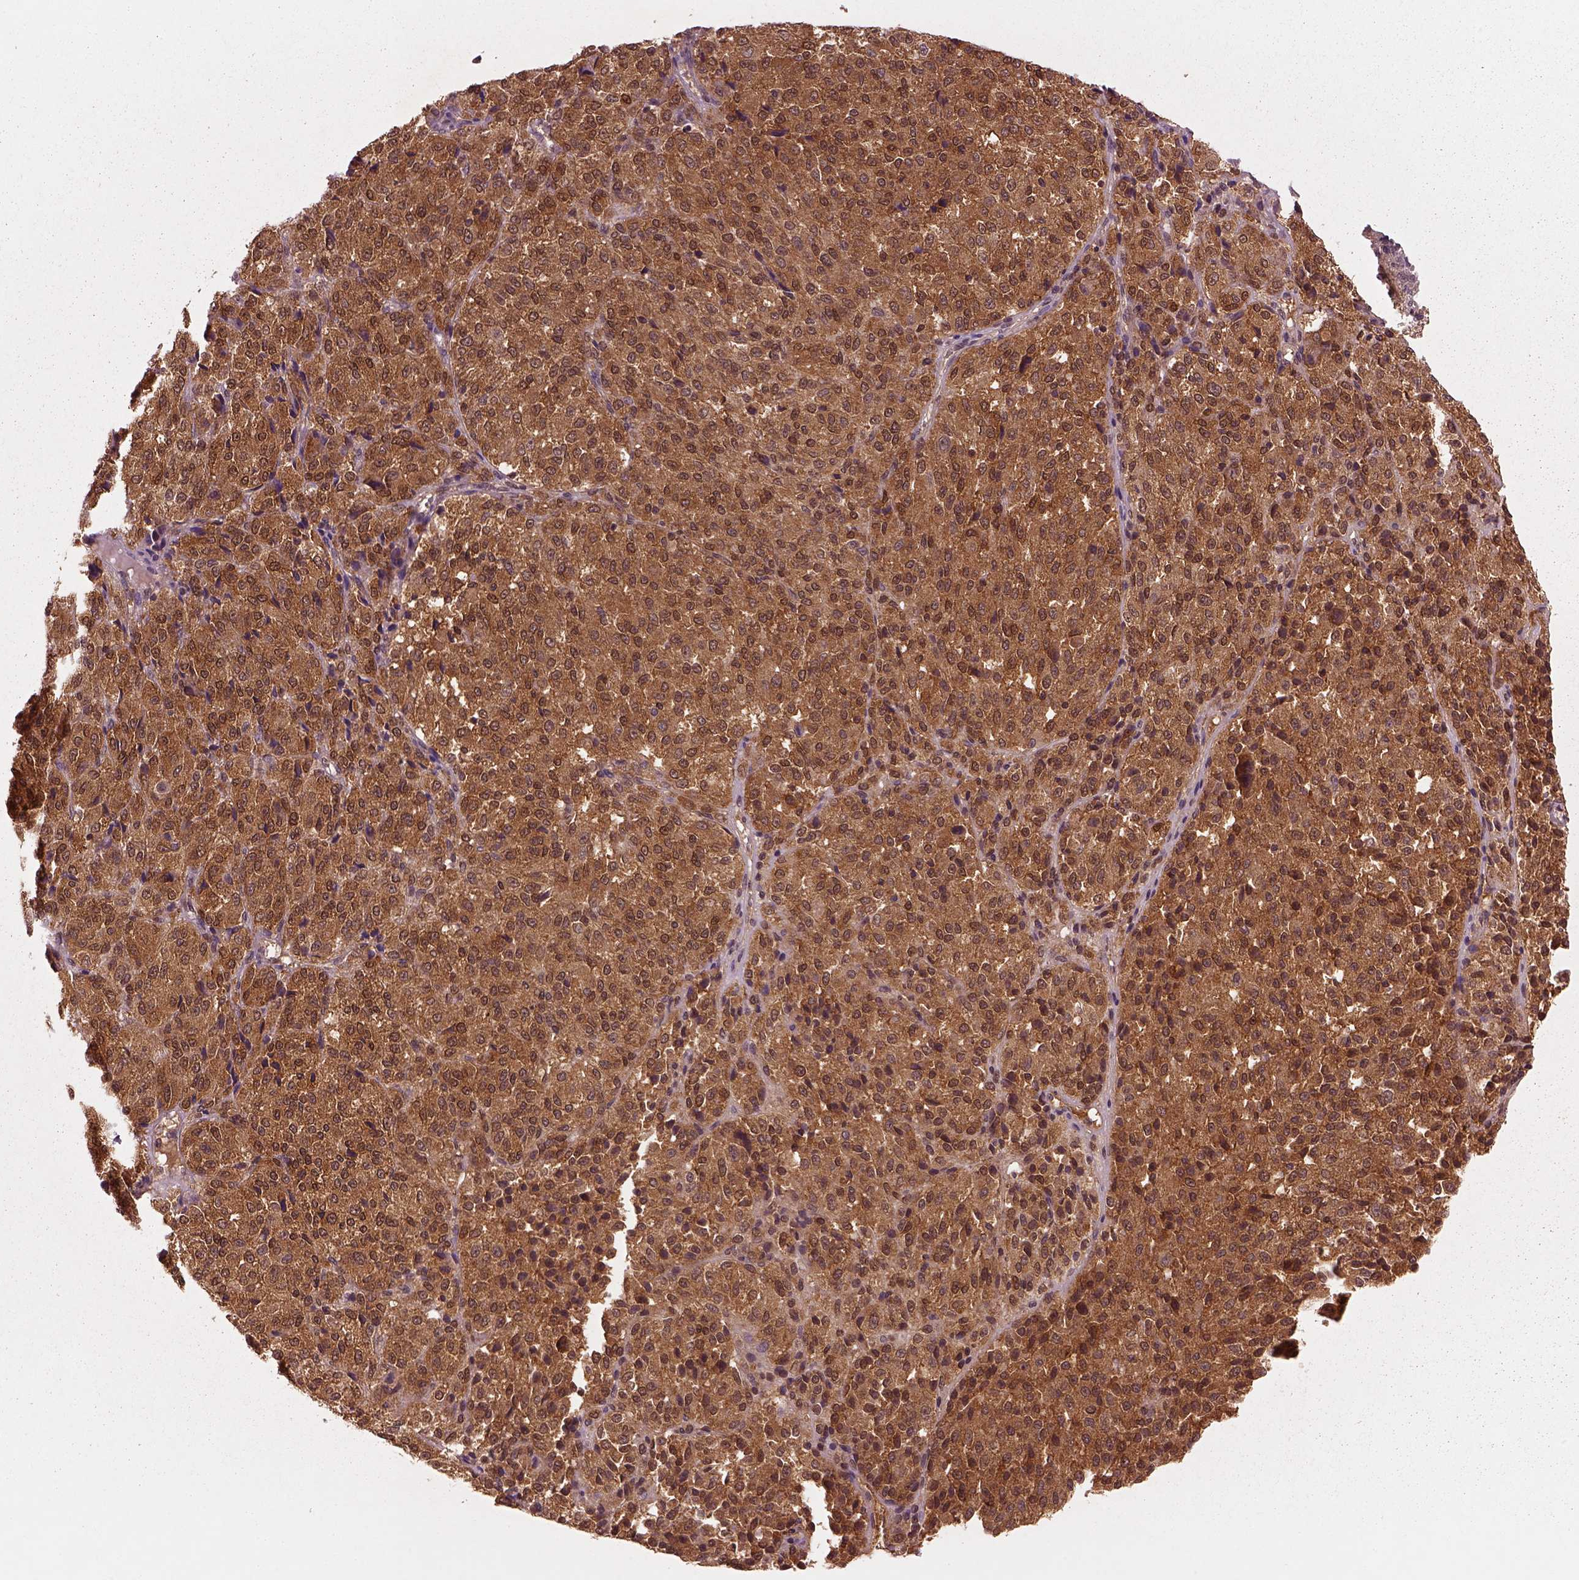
{"staining": {"intensity": "strong", "quantity": ">75%", "location": "cytoplasmic/membranous"}, "tissue": "melanoma", "cell_type": "Tumor cells", "image_type": "cancer", "snomed": [{"axis": "morphology", "description": "Malignant melanoma, Metastatic site"}, {"axis": "topography", "description": "Brain"}], "caption": "Immunohistochemical staining of human melanoma displays high levels of strong cytoplasmic/membranous positivity in about >75% of tumor cells. The staining was performed using DAB (3,3'-diaminobenzidine) to visualize the protein expression in brown, while the nuclei were stained in blue with hematoxylin (Magnification: 20x).", "gene": "MDP1", "patient": {"sex": "female", "age": 56}}